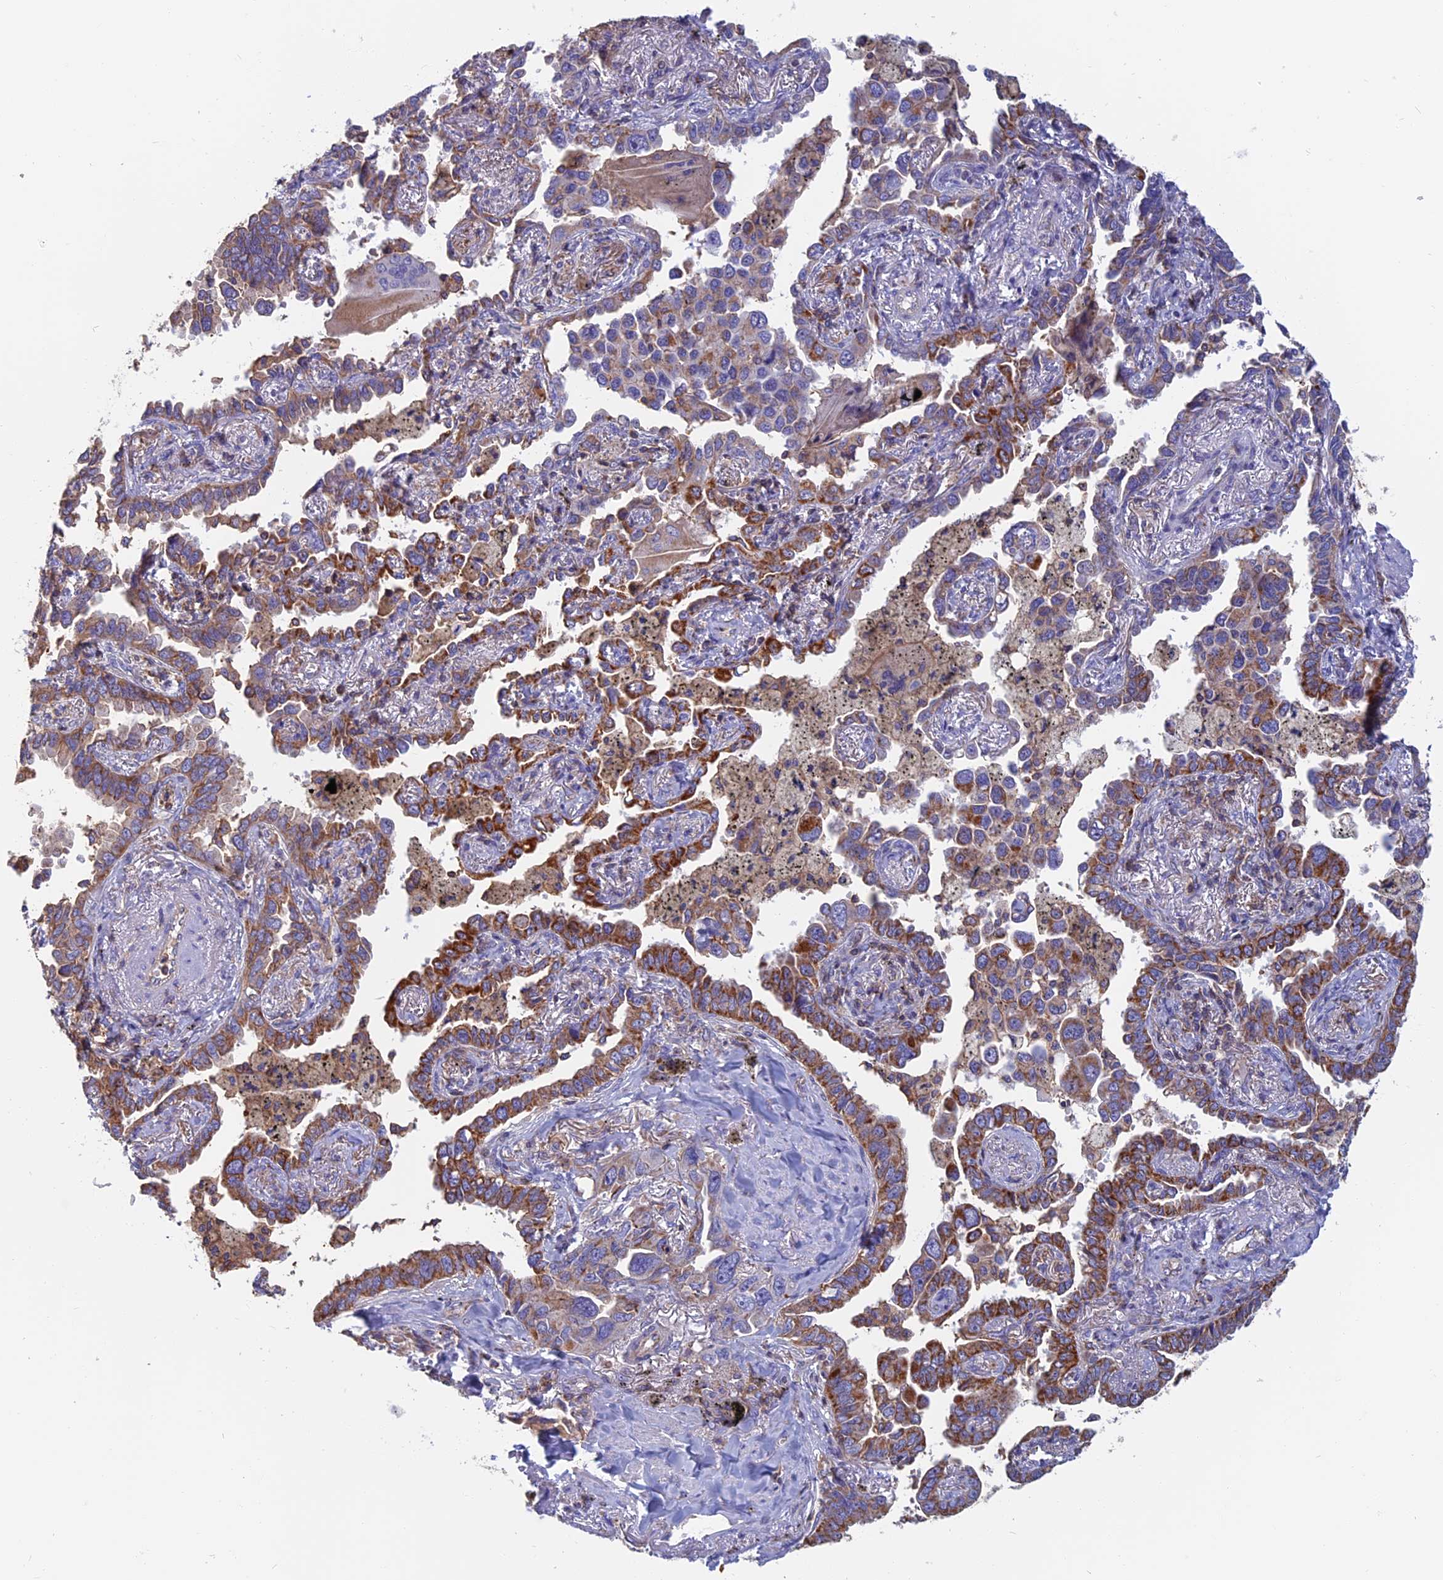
{"staining": {"intensity": "moderate", "quantity": ">75%", "location": "cytoplasmic/membranous"}, "tissue": "lung cancer", "cell_type": "Tumor cells", "image_type": "cancer", "snomed": [{"axis": "morphology", "description": "Adenocarcinoma, NOS"}, {"axis": "topography", "description": "Lung"}], "caption": "This photomicrograph reveals immunohistochemistry (IHC) staining of human lung cancer (adenocarcinoma), with medium moderate cytoplasmic/membranous staining in approximately >75% of tumor cells.", "gene": "HSD17B8", "patient": {"sex": "male", "age": 67}}